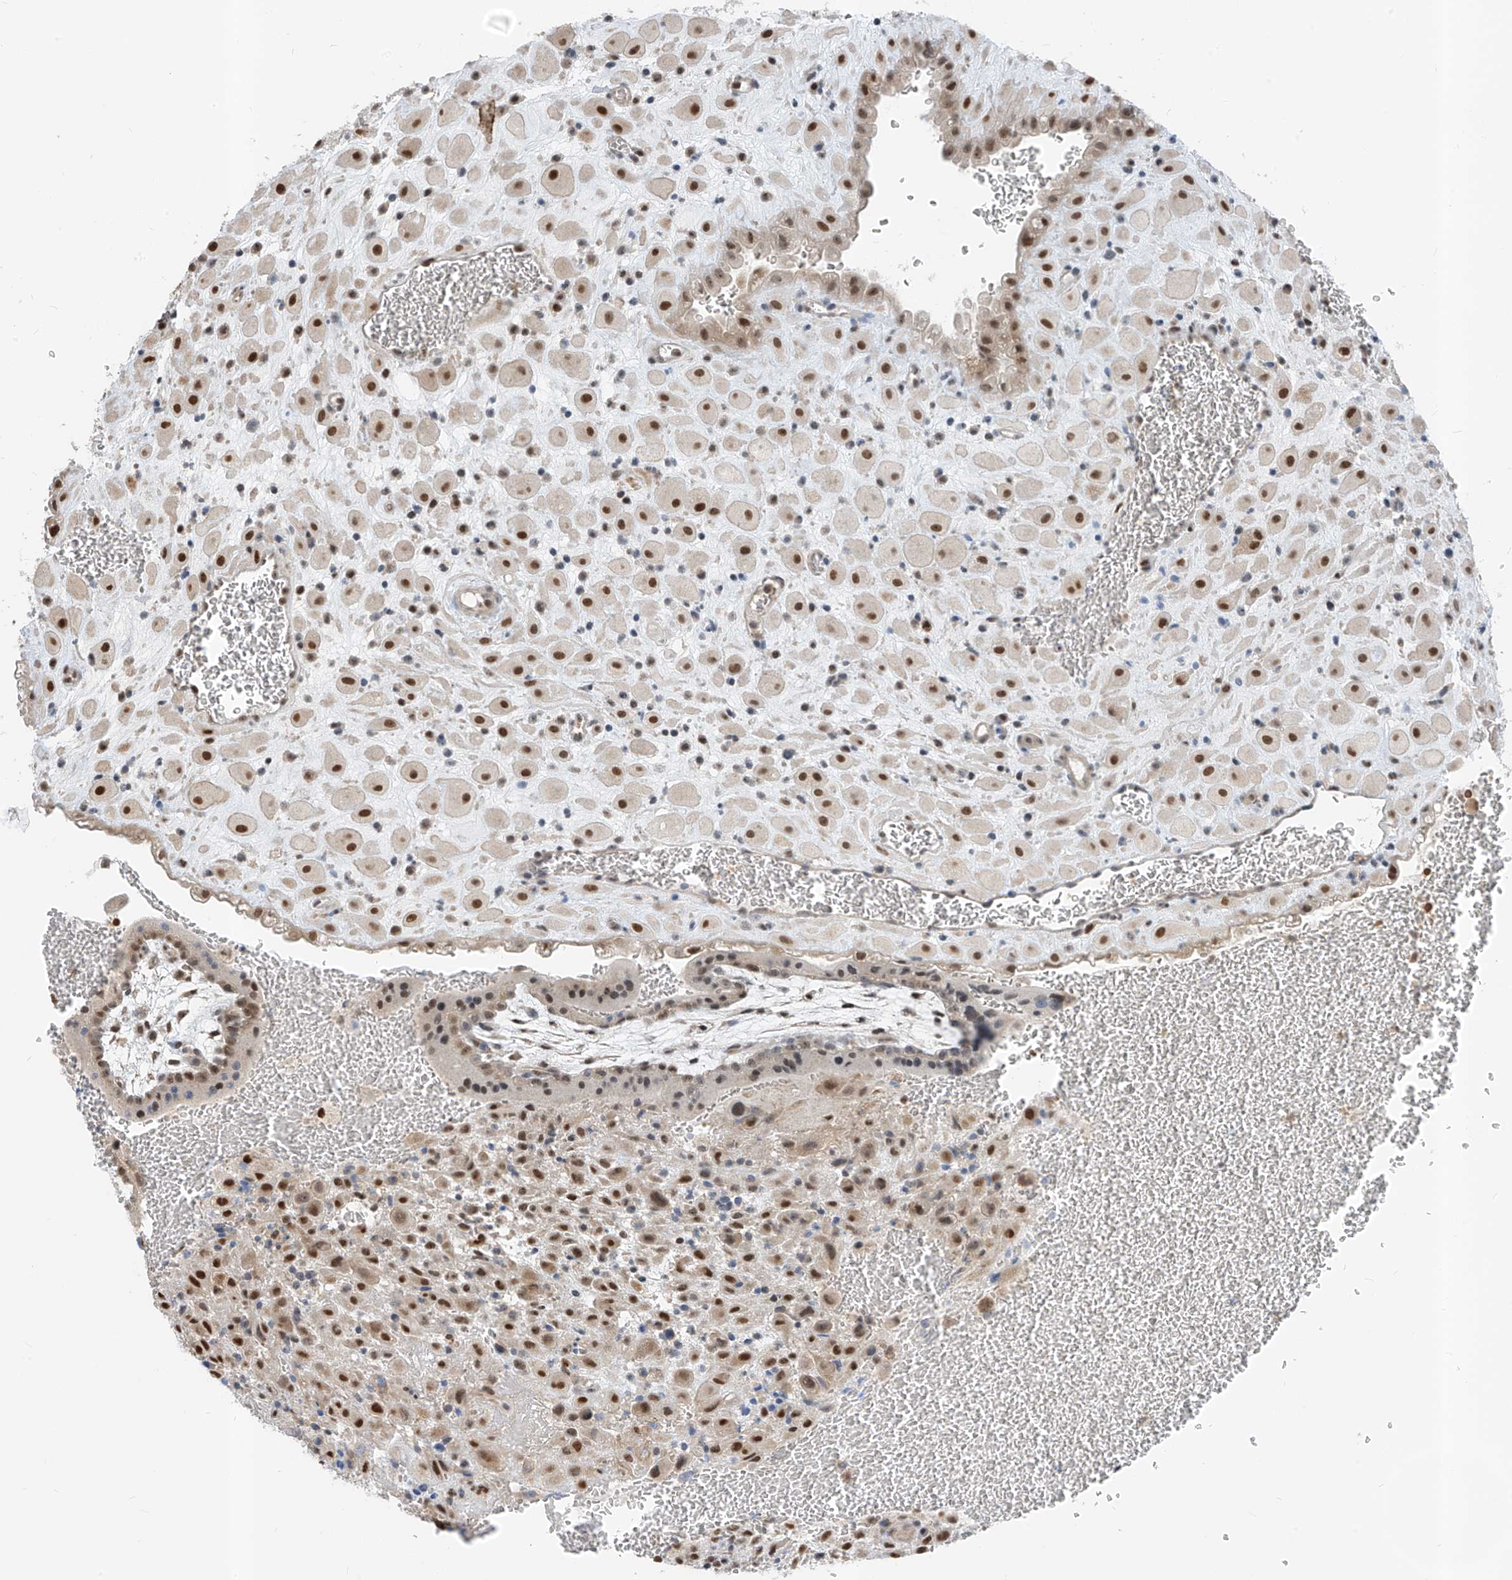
{"staining": {"intensity": "strong", "quantity": ">75%", "location": "nuclear"}, "tissue": "placenta", "cell_type": "Decidual cells", "image_type": "normal", "snomed": [{"axis": "morphology", "description": "Normal tissue, NOS"}, {"axis": "topography", "description": "Placenta"}], "caption": "This micrograph displays IHC staining of normal human placenta, with high strong nuclear positivity in approximately >75% of decidual cells.", "gene": "RBP7", "patient": {"sex": "female", "age": 35}}